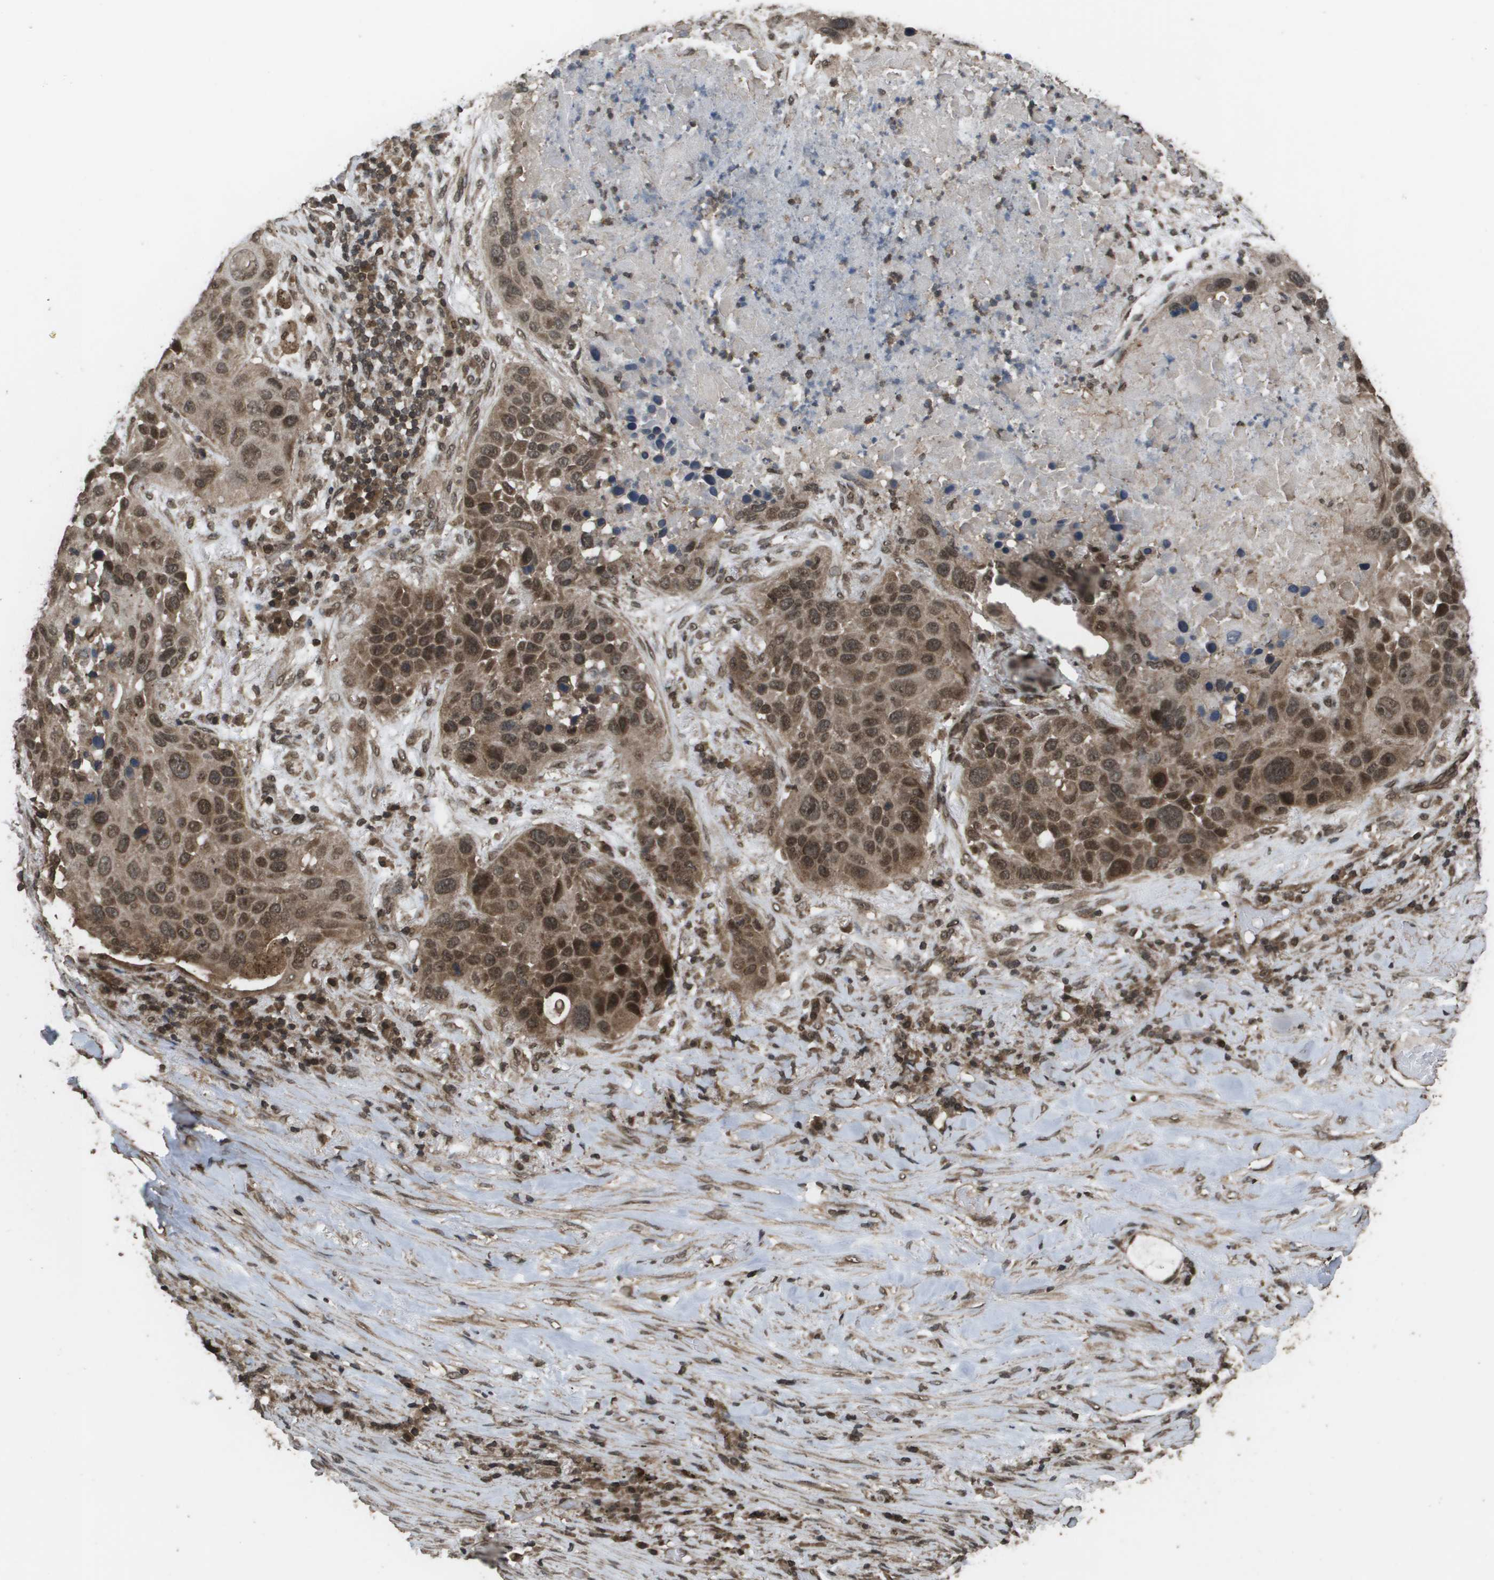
{"staining": {"intensity": "moderate", "quantity": ">75%", "location": "cytoplasmic/membranous,nuclear"}, "tissue": "lung cancer", "cell_type": "Tumor cells", "image_type": "cancer", "snomed": [{"axis": "morphology", "description": "Squamous cell carcinoma, NOS"}, {"axis": "topography", "description": "Lung"}], "caption": "High-magnification brightfield microscopy of lung cancer (squamous cell carcinoma) stained with DAB (brown) and counterstained with hematoxylin (blue). tumor cells exhibit moderate cytoplasmic/membranous and nuclear staining is present in about>75% of cells.", "gene": "AXIN2", "patient": {"sex": "male", "age": 57}}